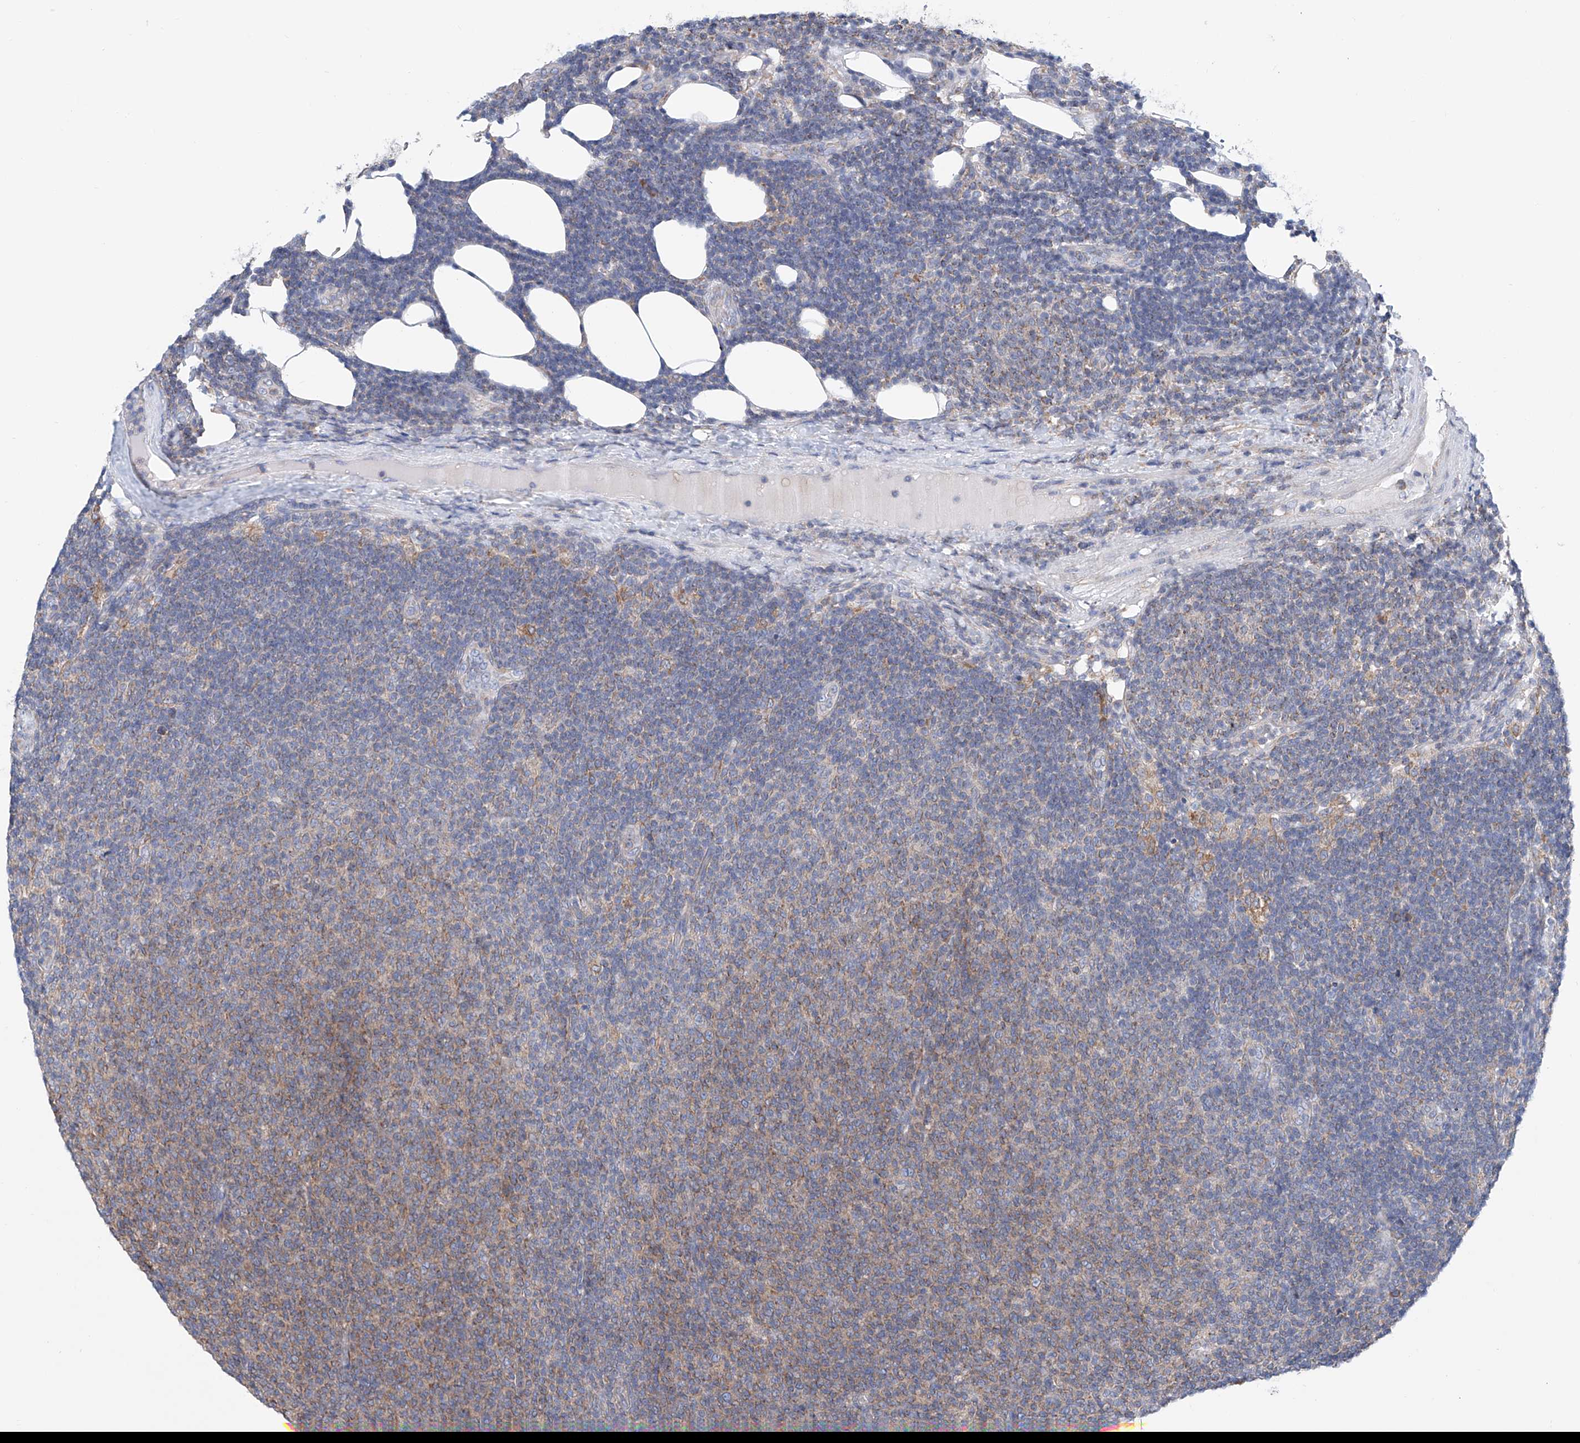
{"staining": {"intensity": "weak", "quantity": "<25%", "location": "cytoplasmic/membranous"}, "tissue": "lymphoma", "cell_type": "Tumor cells", "image_type": "cancer", "snomed": [{"axis": "morphology", "description": "Malignant lymphoma, non-Hodgkin's type, Low grade"}, {"axis": "topography", "description": "Lymph node"}], "caption": "A high-resolution image shows immunohistochemistry (IHC) staining of low-grade malignant lymphoma, non-Hodgkin's type, which displays no significant staining in tumor cells.", "gene": "MAD2L1", "patient": {"sex": "male", "age": 66}}